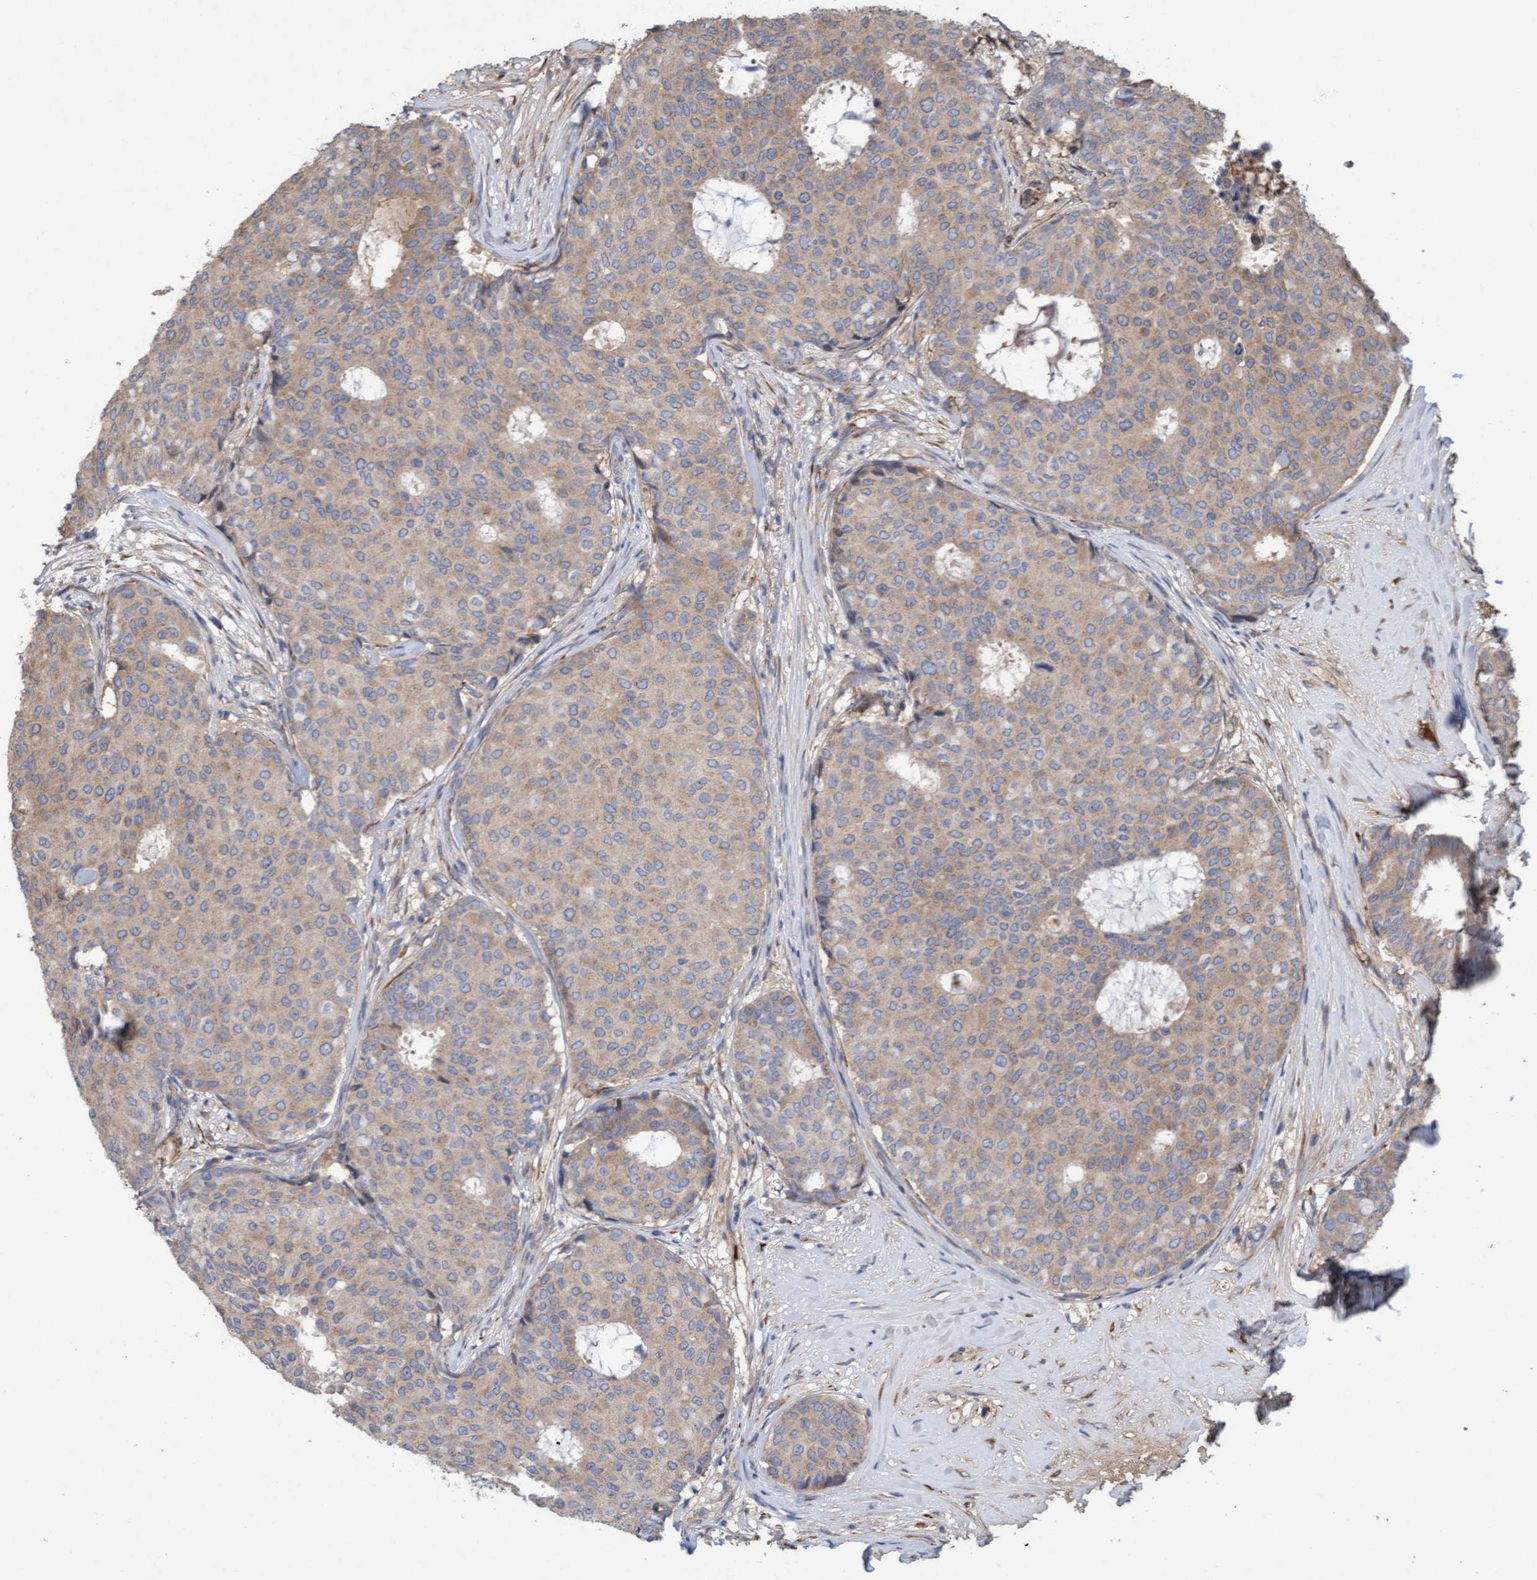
{"staining": {"intensity": "weak", "quantity": ">75%", "location": "cytoplasmic/membranous"}, "tissue": "breast cancer", "cell_type": "Tumor cells", "image_type": "cancer", "snomed": [{"axis": "morphology", "description": "Duct carcinoma"}, {"axis": "topography", "description": "Breast"}], "caption": "Immunohistochemical staining of breast cancer (invasive ductal carcinoma) reveals low levels of weak cytoplasmic/membranous protein positivity in approximately >75% of tumor cells.", "gene": "DDHD2", "patient": {"sex": "female", "age": 75}}